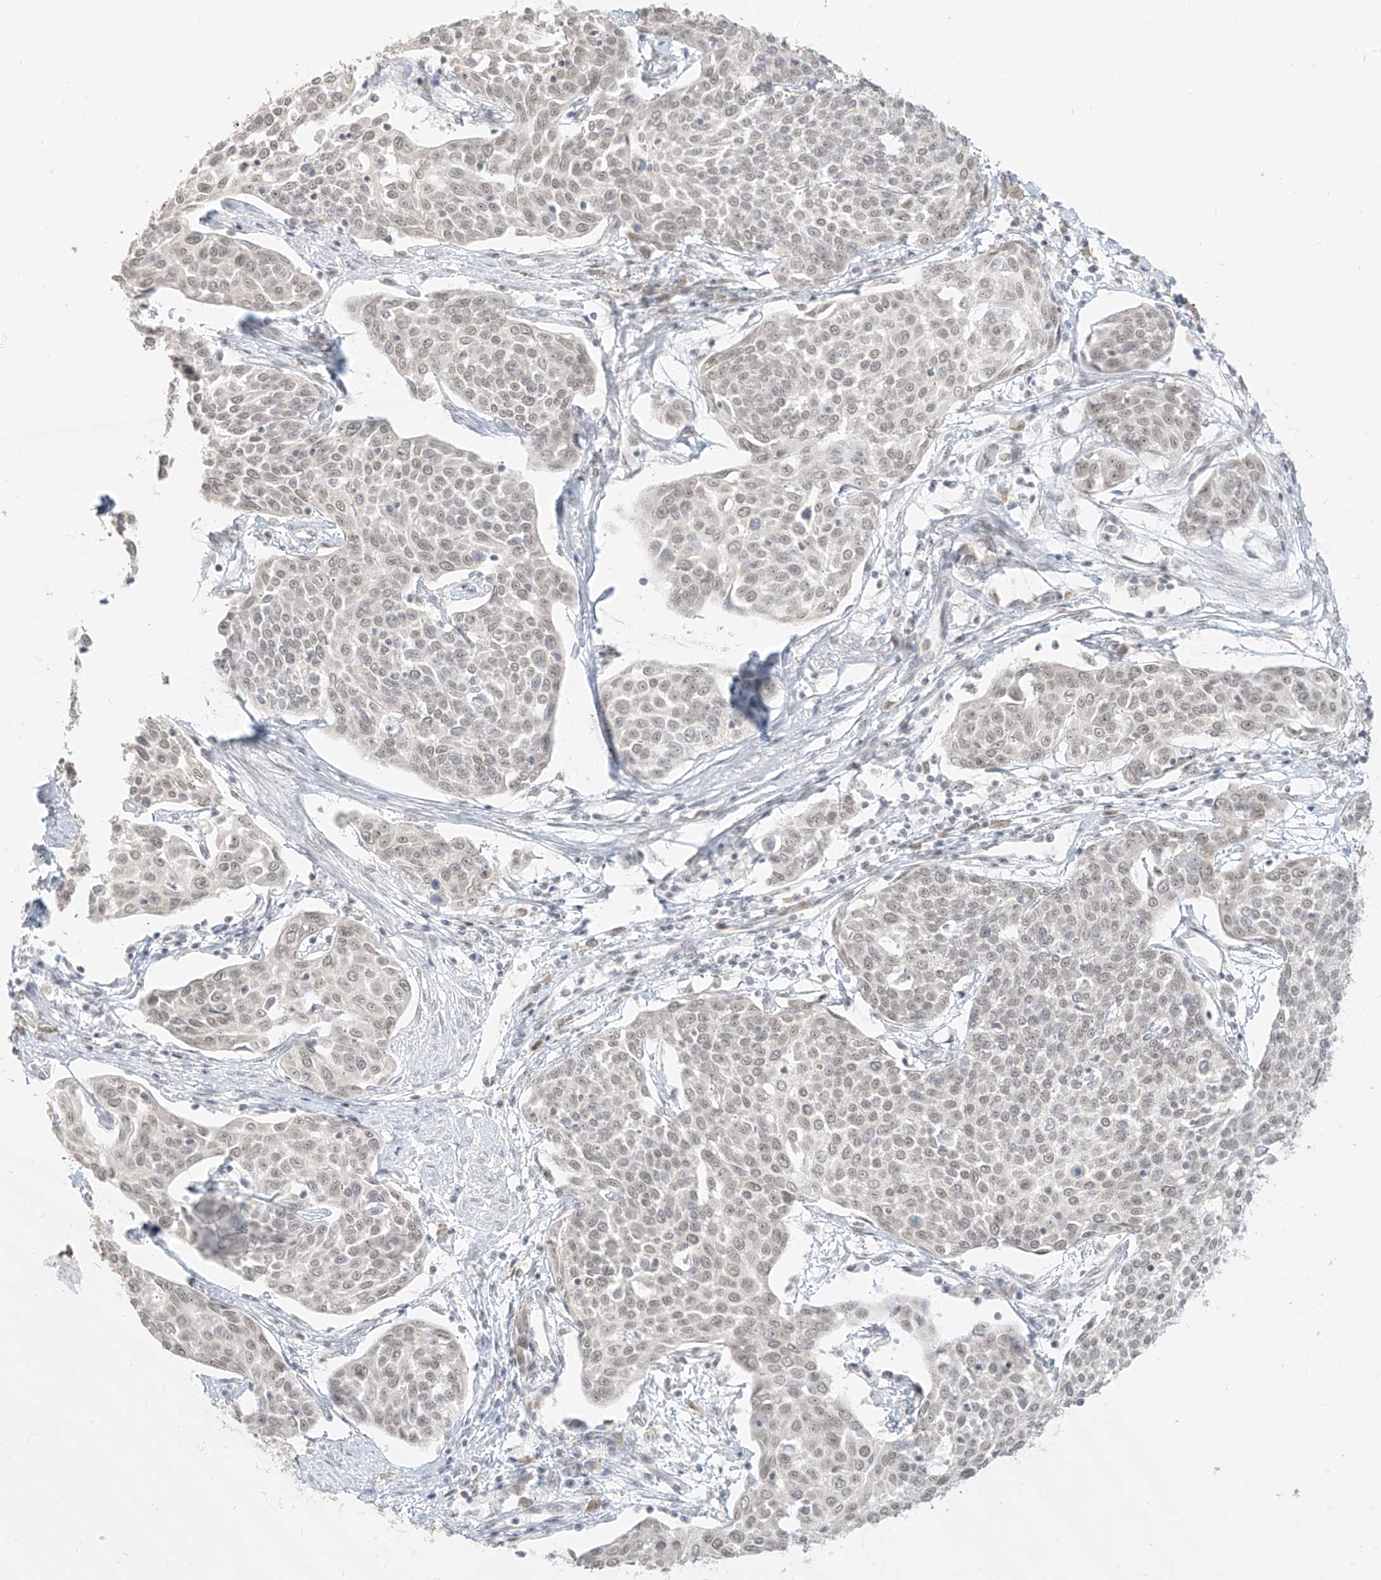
{"staining": {"intensity": "weak", "quantity": ">75%", "location": "nuclear"}, "tissue": "cervical cancer", "cell_type": "Tumor cells", "image_type": "cancer", "snomed": [{"axis": "morphology", "description": "Squamous cell carcinoma, NOS"}, {"axis": "topography", "description": "Cervix"}], "caption": "Cervical cancer was stained to show a protein in brown. There is low levels of weak nuclear staining in approximately >75% of tumor cells. (DAB IHC, brown staining for protein, blue staining for nuclei).", "gene": "SUPT5H", "patient": {"sex": "female", "age": 34}}